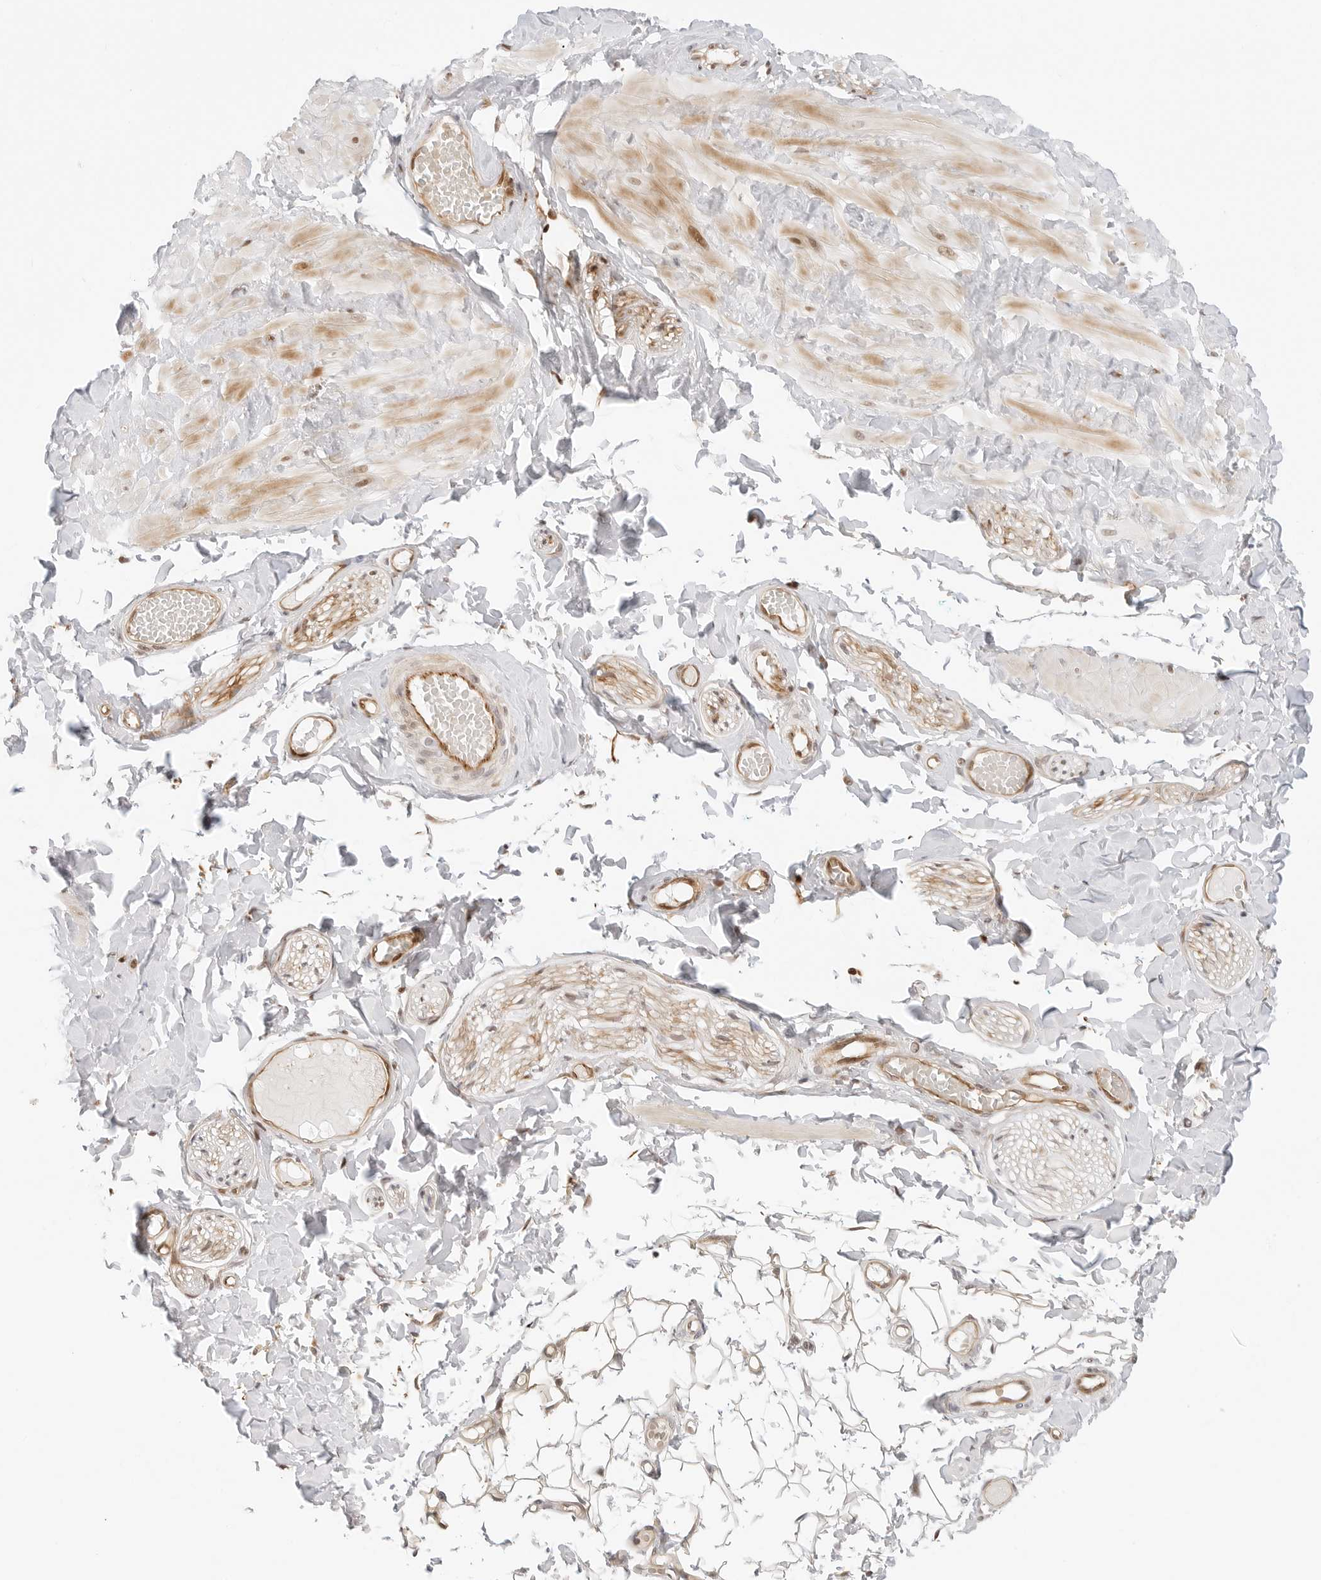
{"staining": {"intensity": "moderate", "quantity": "25%-75%", "location": "cytoplasmic/membranous,nuclear"}, "tissue": "adipose tissue", "cell_type": "Adipocytes", "image_type": "normal", "snomed": [{"axis": "morphology", "description": "Normal tissue, NOS"}, {"axis": "topography", "description": "Adipose tissue"}, {"axis": "topography", "description": "Vascular tissue"}, {"axis": "topography", "description": "Peripheral nerve tissue"}], "caption": "A brown stain highlights moderate cytoplasmic/membranous,nuclear positivity of a protein in adipocytes of benign adipose tissue.", "gene": "ZNF613", "patient": {"sex": "male", "age": 25}}